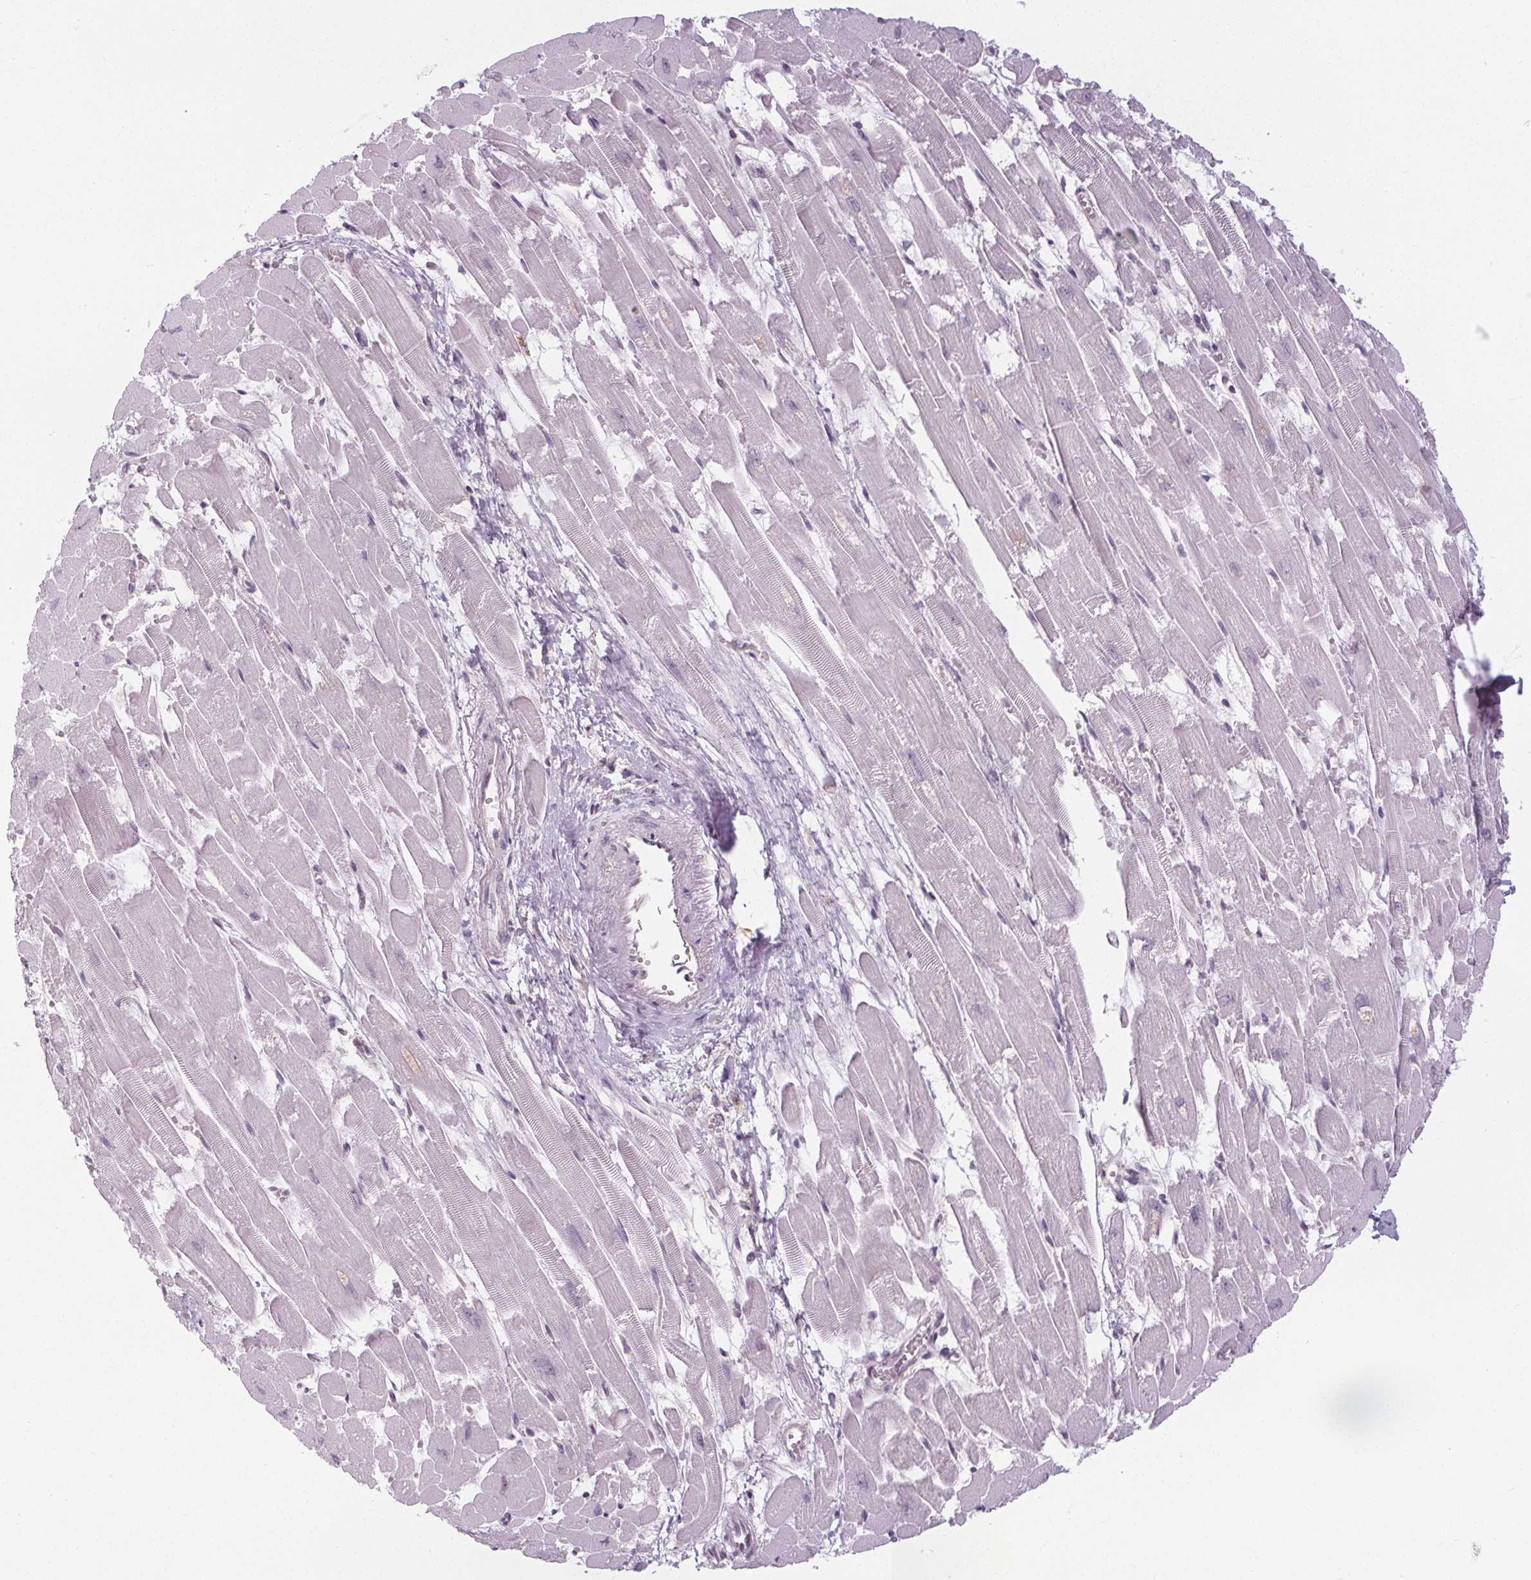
{"staining": {"intensity": "negative", "quantity": "none", "location": "none"}, "tissue": "heart muscle", "cell_type": "Cardiomyocytes", "image_type": "normal", "snomed": [{"axis": "morphology", "description": "Normal tissue, NOS"}, {"axis": "topography", "description": "Heart"}], "caption": "DAB immunohistochemical staining of benign human heart muscle shows no significant staining in cardiomyocytes. (DAB (3,3'-diaminobenzidine) immunohistochemistry, high magnification).", "gene": "NOLC1", "patient": {"sex": "female", "age": 52}}